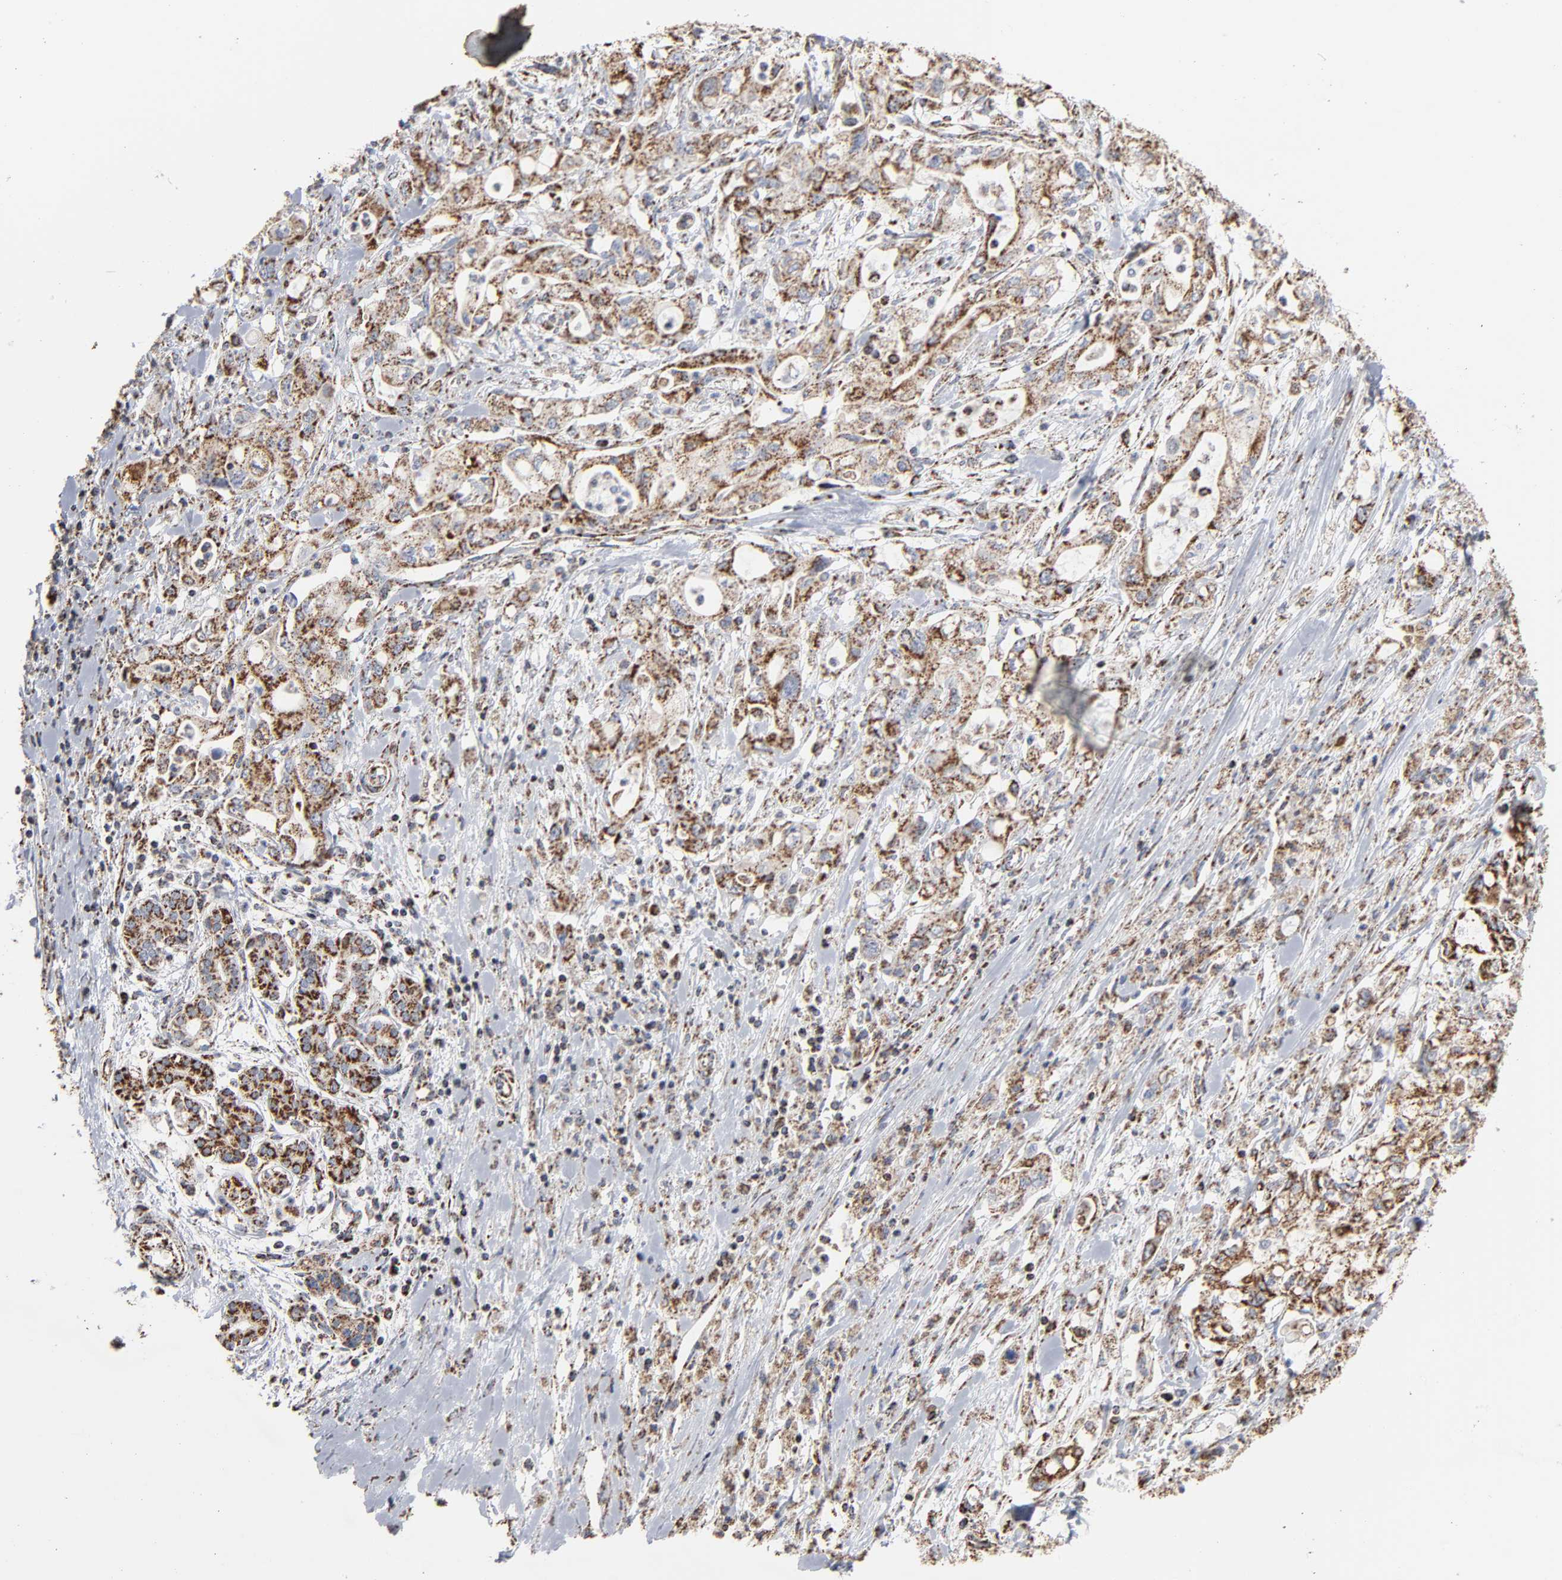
{"staining": {"intensity": "strong", "quantity": ">75%", "location": "cytoplasmic/membranous"}, "tissue": "pancreatic cancer", "cell_type": "Tumor cells", "image_type": "cancer", "snomed": [{"axis": "morphology", "description": "Adenocarcinoma, NOS"}, {"axis": "topography", "description": "Pancreas"}], "caption": "Human pancreatic adenocarcinoma stained for a protein (brown) displays strong cytoplasmic/membranous positive positivity in about >75% of tumor cells.", "gene": "UQCRC1", "patient": {"sex": "male", "age": 79}}